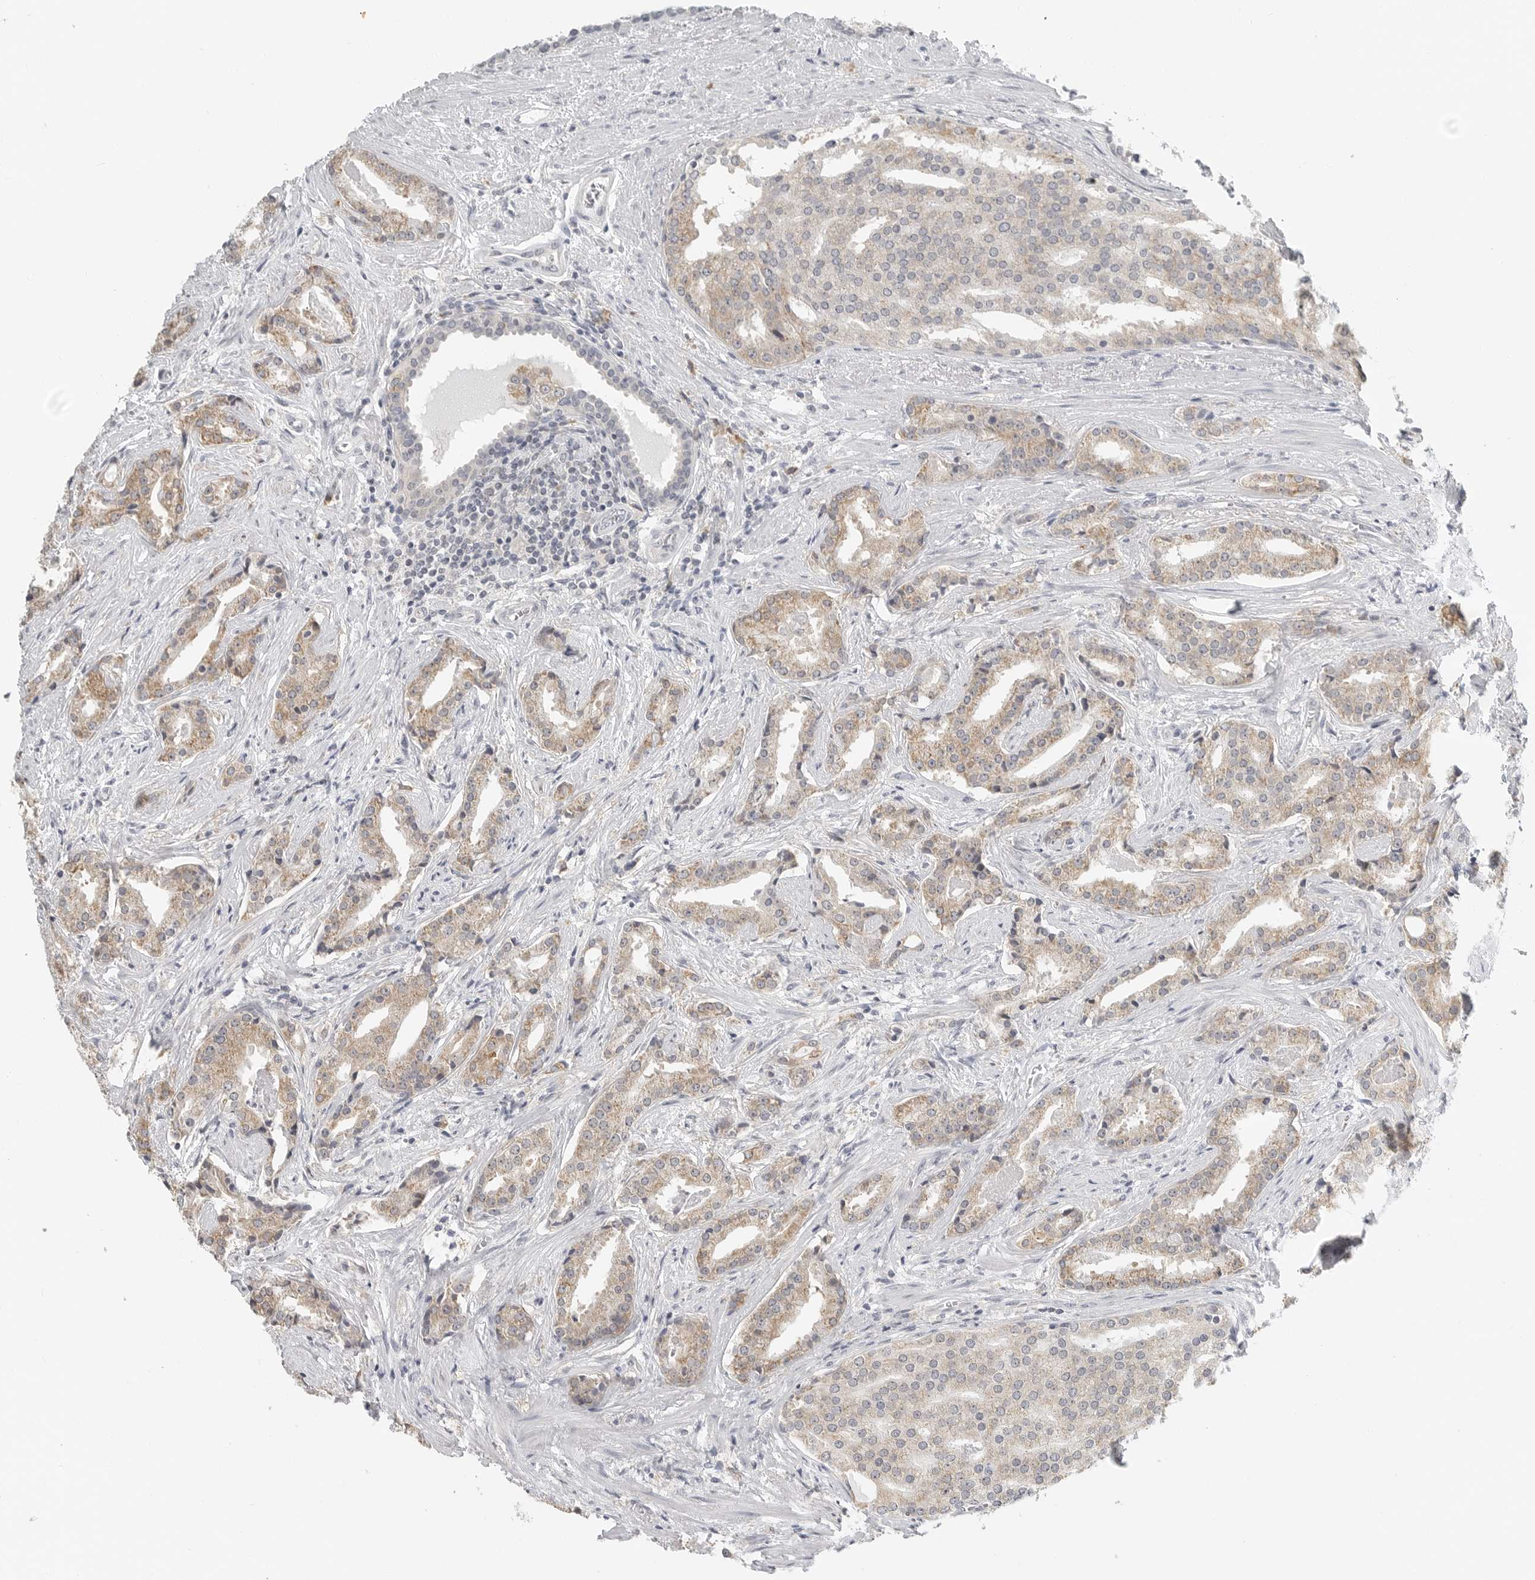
{"staining": {"intensity": "moderate", "quantity": ">75%", "location": "cytoplasmic/membranous"}, "tissue": "prostate cancer", "cell_type": "Tumor cells", "image_type": "cancer", "snomed": [{"axis": "morphology", "description": "Adenocarcinoma, Low grade"}, {"axis": "topography", "description": "Prostate"}], "caption": "Adenocarcinoma (low-grade) (prostate) was stained to show a protein in brown. There is medium levels of moderate cytoplasmic/membranous expression in approximately >75% of tumor cells.", "gene": "IL12RB2", "patient": {"sex": "male", "age": 67}}